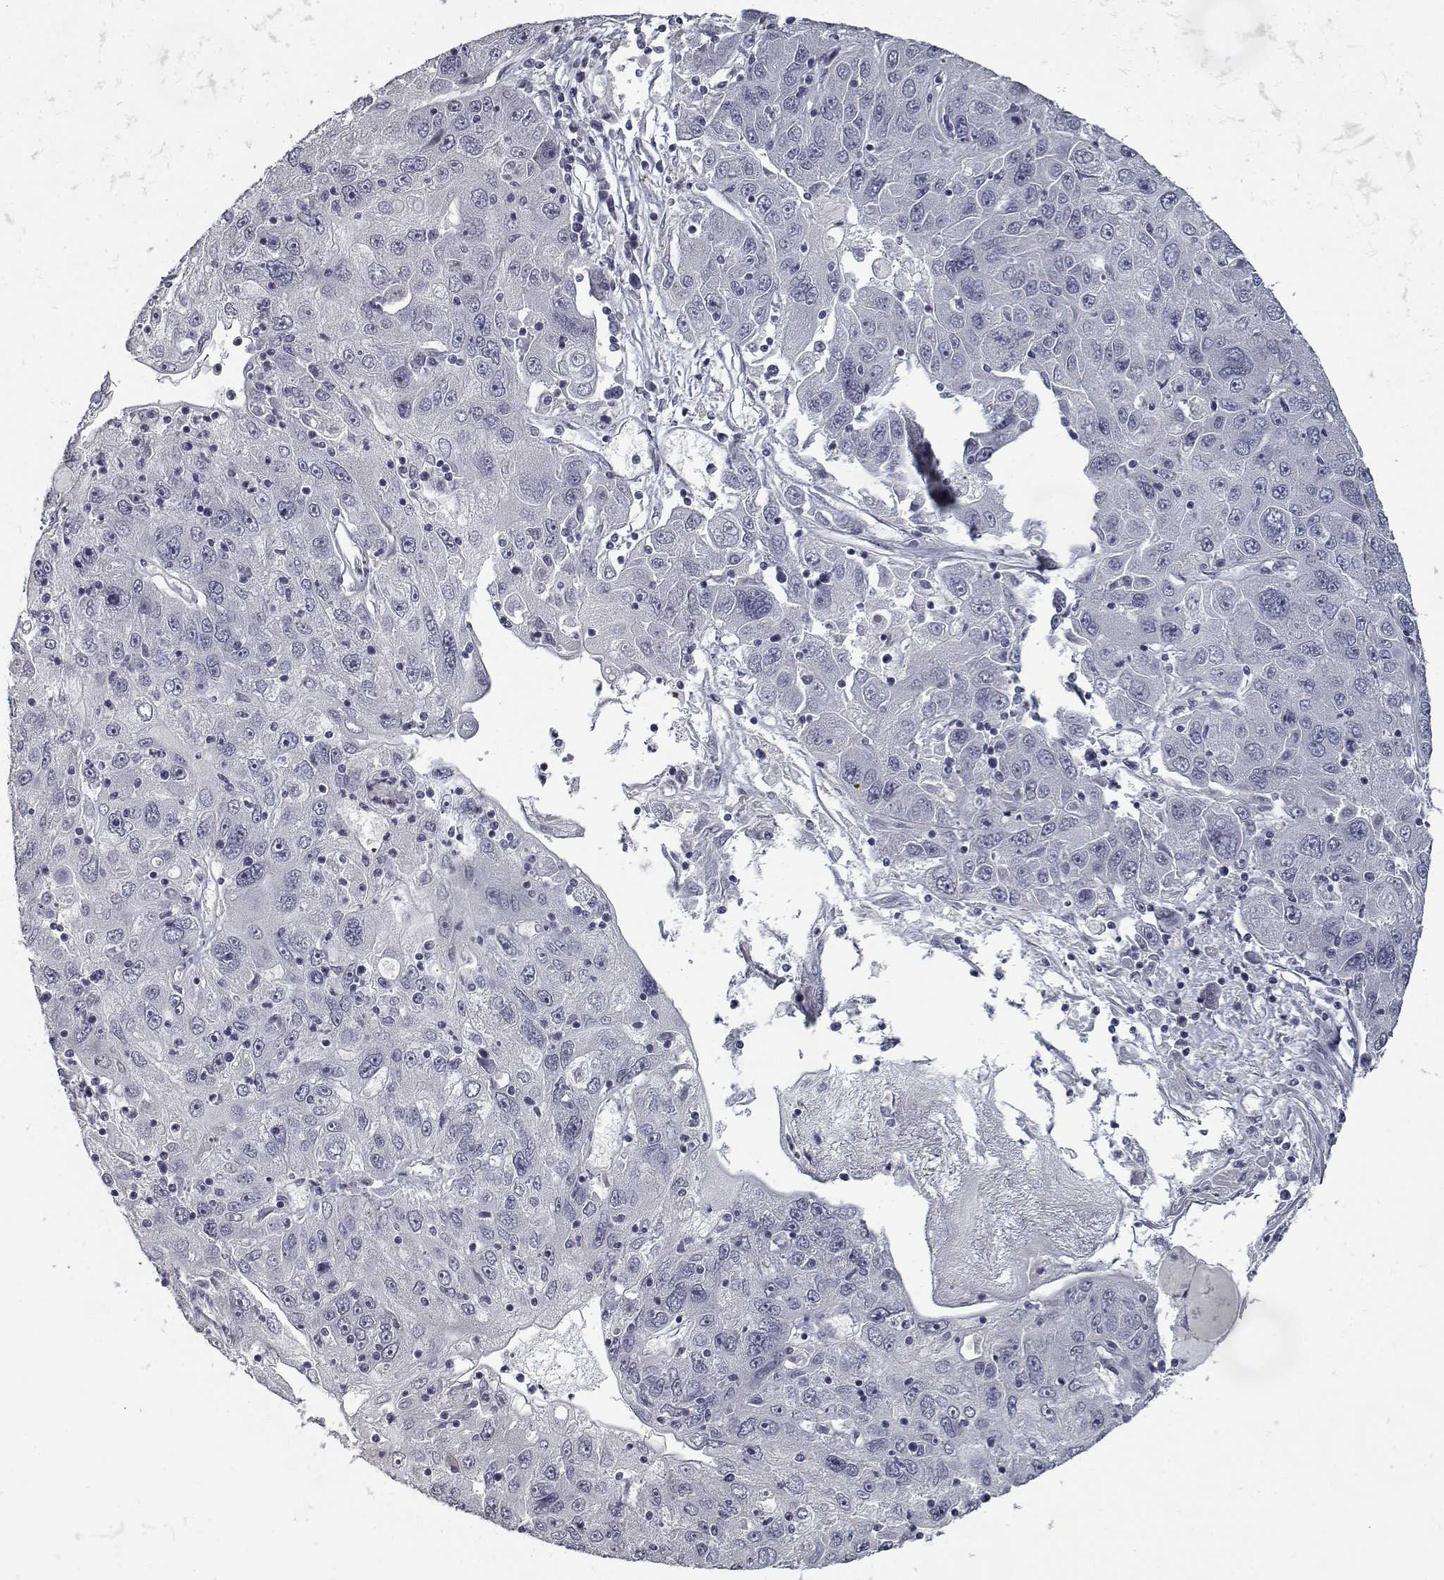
{"staining": {"intensity": "negative", "quantity": "none", "location": "none"}, "tissue": "stomach cancer", "cell_type": "Tumor cells", "image_type": "cancer", "snomed": [{"axis": "morphology", "description": "Adenocarcinoma, NOS"}, {"axis": "topography", "description": "Stomach"}], "caption": "Immunohistochemistry of human stomach cancer (adenocarcinoma) reveals no positivity in tumor cells.", "gene": "GAD2", "patient": {"sex": "male", "age": 56}}